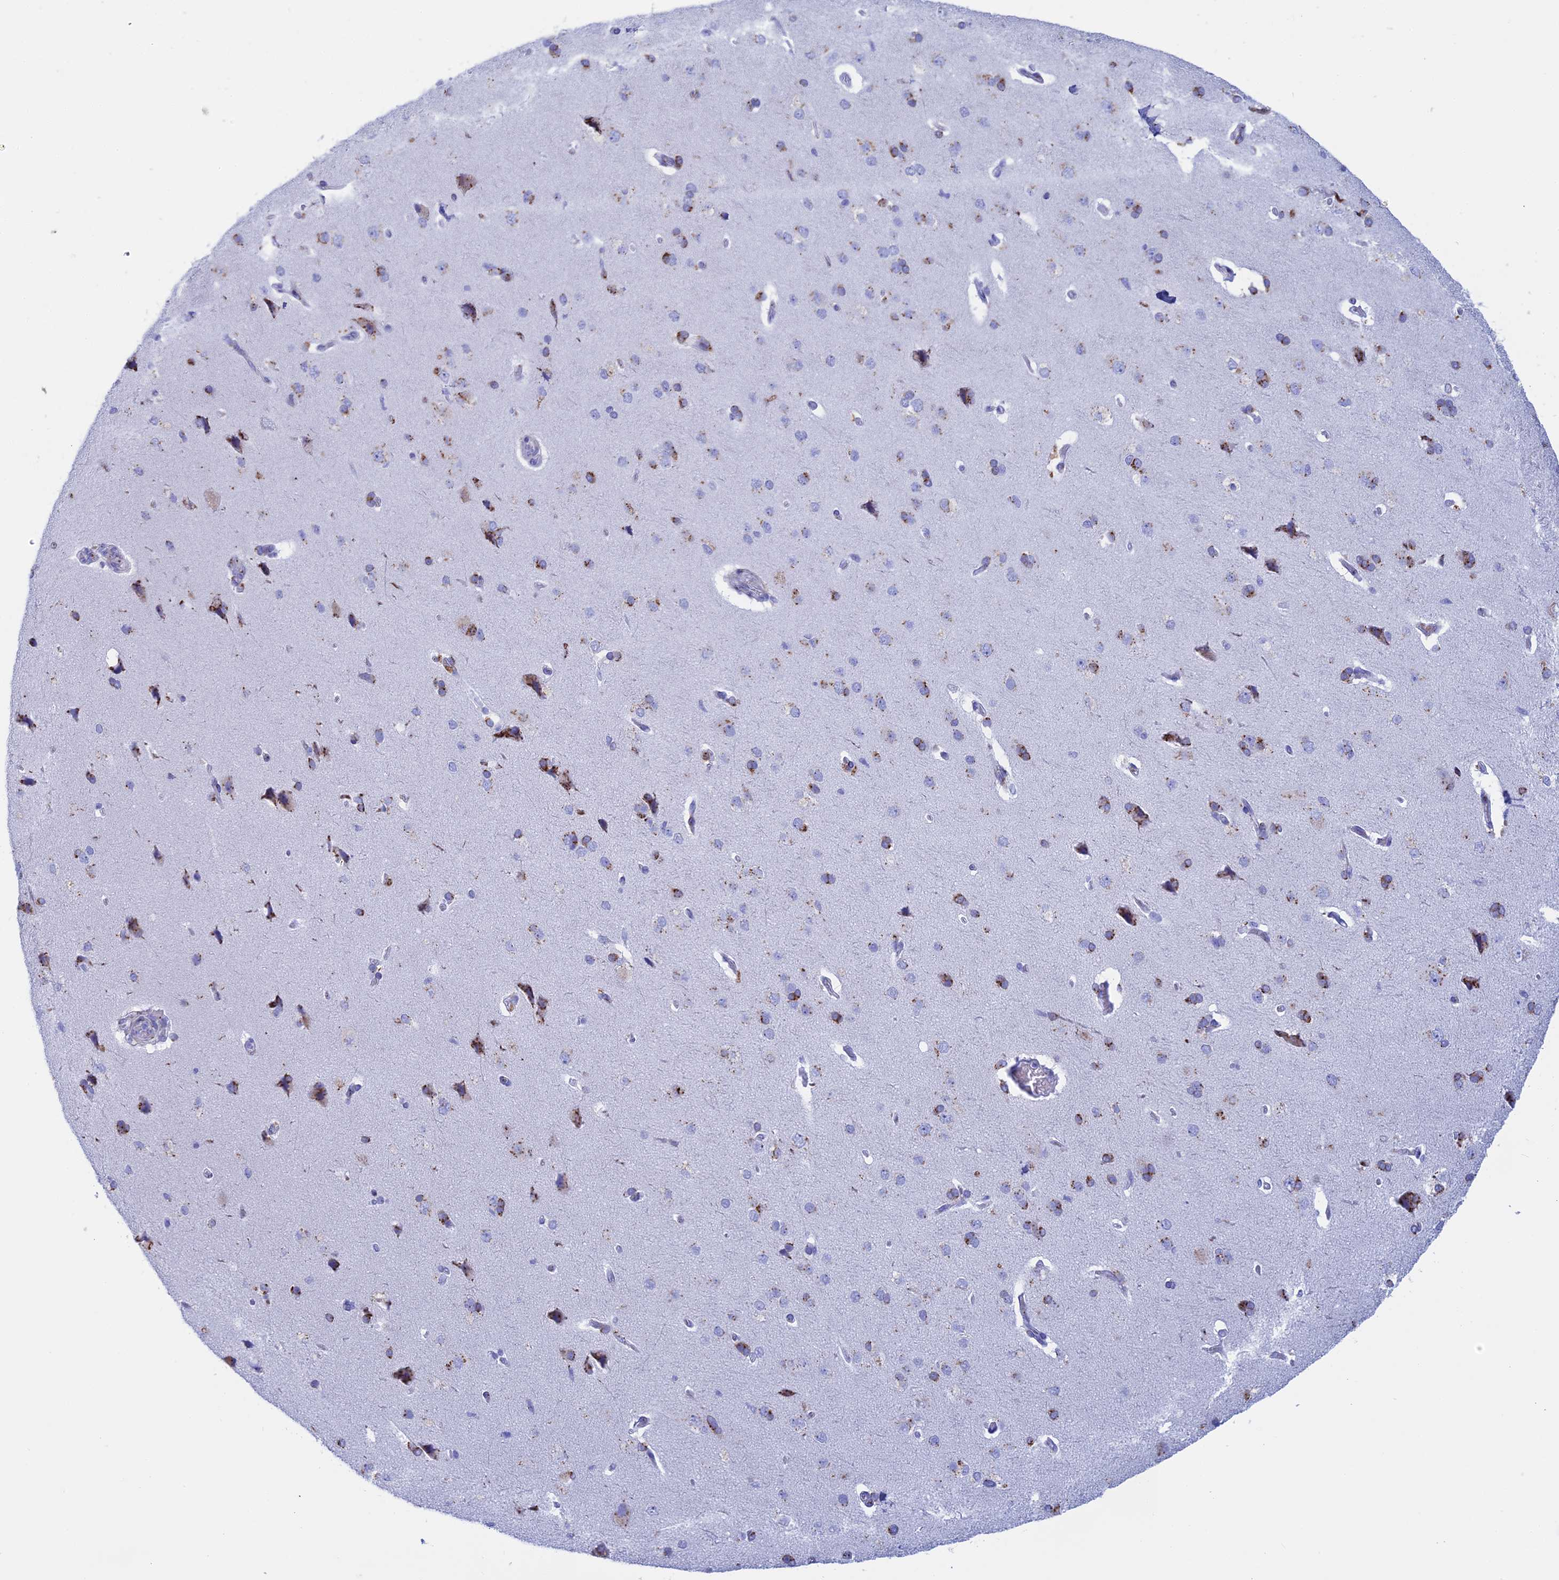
{"staining": {"intensity": "negative", "quantity": "none", "location": "none"}, "tissue": "cerebral cortex", "cell_type": "Endothelial cells", "image_type": "normal", "snomed": [{"axis": "morphology", "description": "Normal tissue, NOS"}, {"axis": "topography", "description": "Cerebral cortex"}], "caption": "A photomicrograph of cerebral cortex stained for a protein exhibits no brown staining in endothelial cells. The staining was performed using DAB to visualize the protein expression in brown, while the nuclei were stained in blue with hematoxylin (Magnification: 20x).", "gene": "ERICH4", "patient": {"sex": "male", "age": 62}}